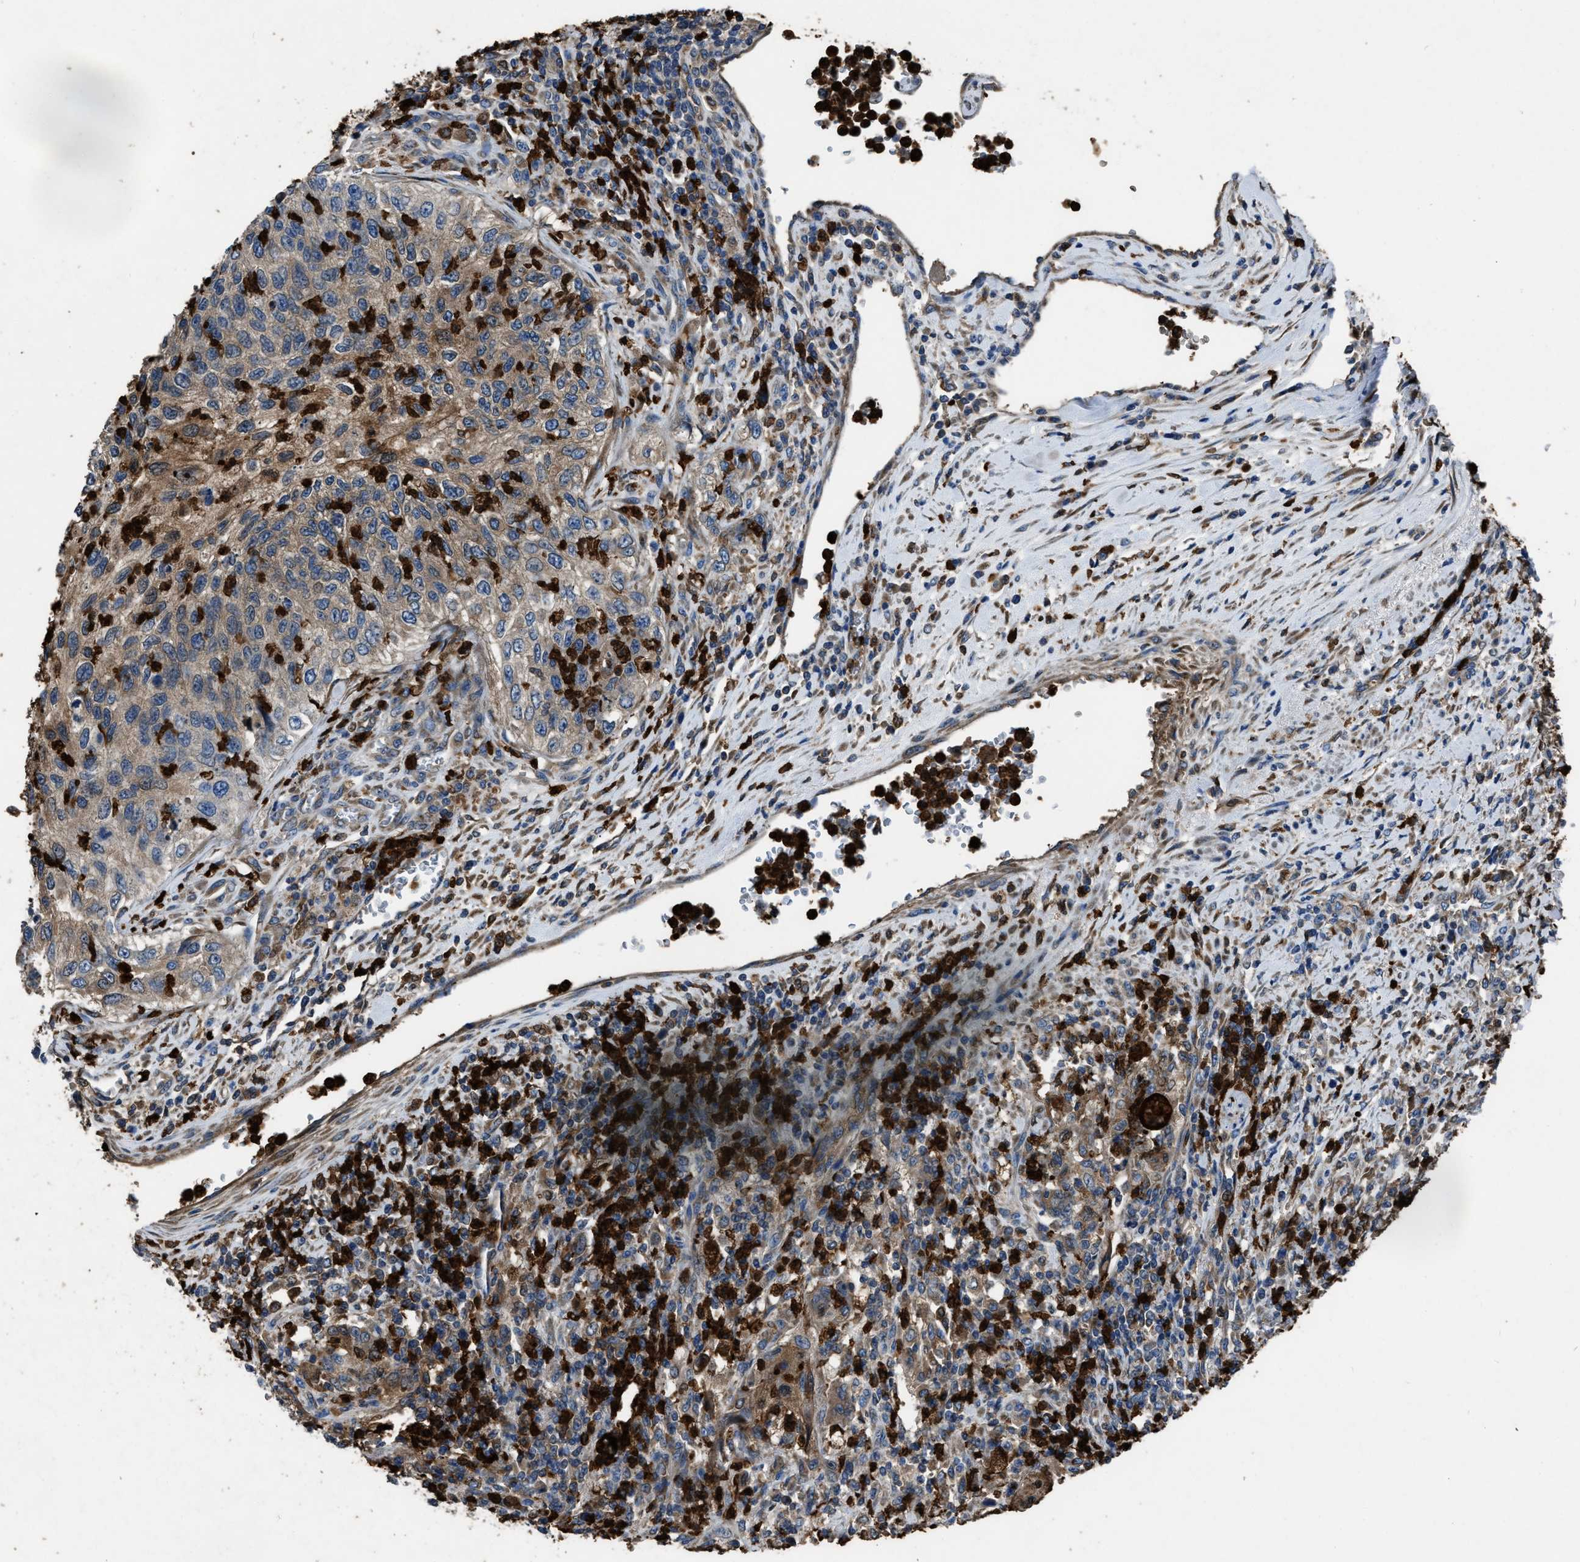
{"staining": {"intensity": "moderate", "quantity": "25%-75%", "location": "cytoplasmic/membranous"}, "tissue": "urothelial cancer", "cell_type": "Tumor cells", "image_type": "cancer", "snomed": [{"axis": "morphology", "description": "Urothelial carcinoma, High grade"}, {"axis": "topography", "description": "Urinary bladder"}], "caption": "DAB immunohistochemical staining of urothelial carcinoma (high-grade) displays moderate cytoplasmic/membranous protein positivity in about 25%-75% of tumor cells. (brown staining indicates protein expression, while blue staining denotes nuclei).", "gene": "ANGPT1", "patient": {"sex": "female", "age": 60}}